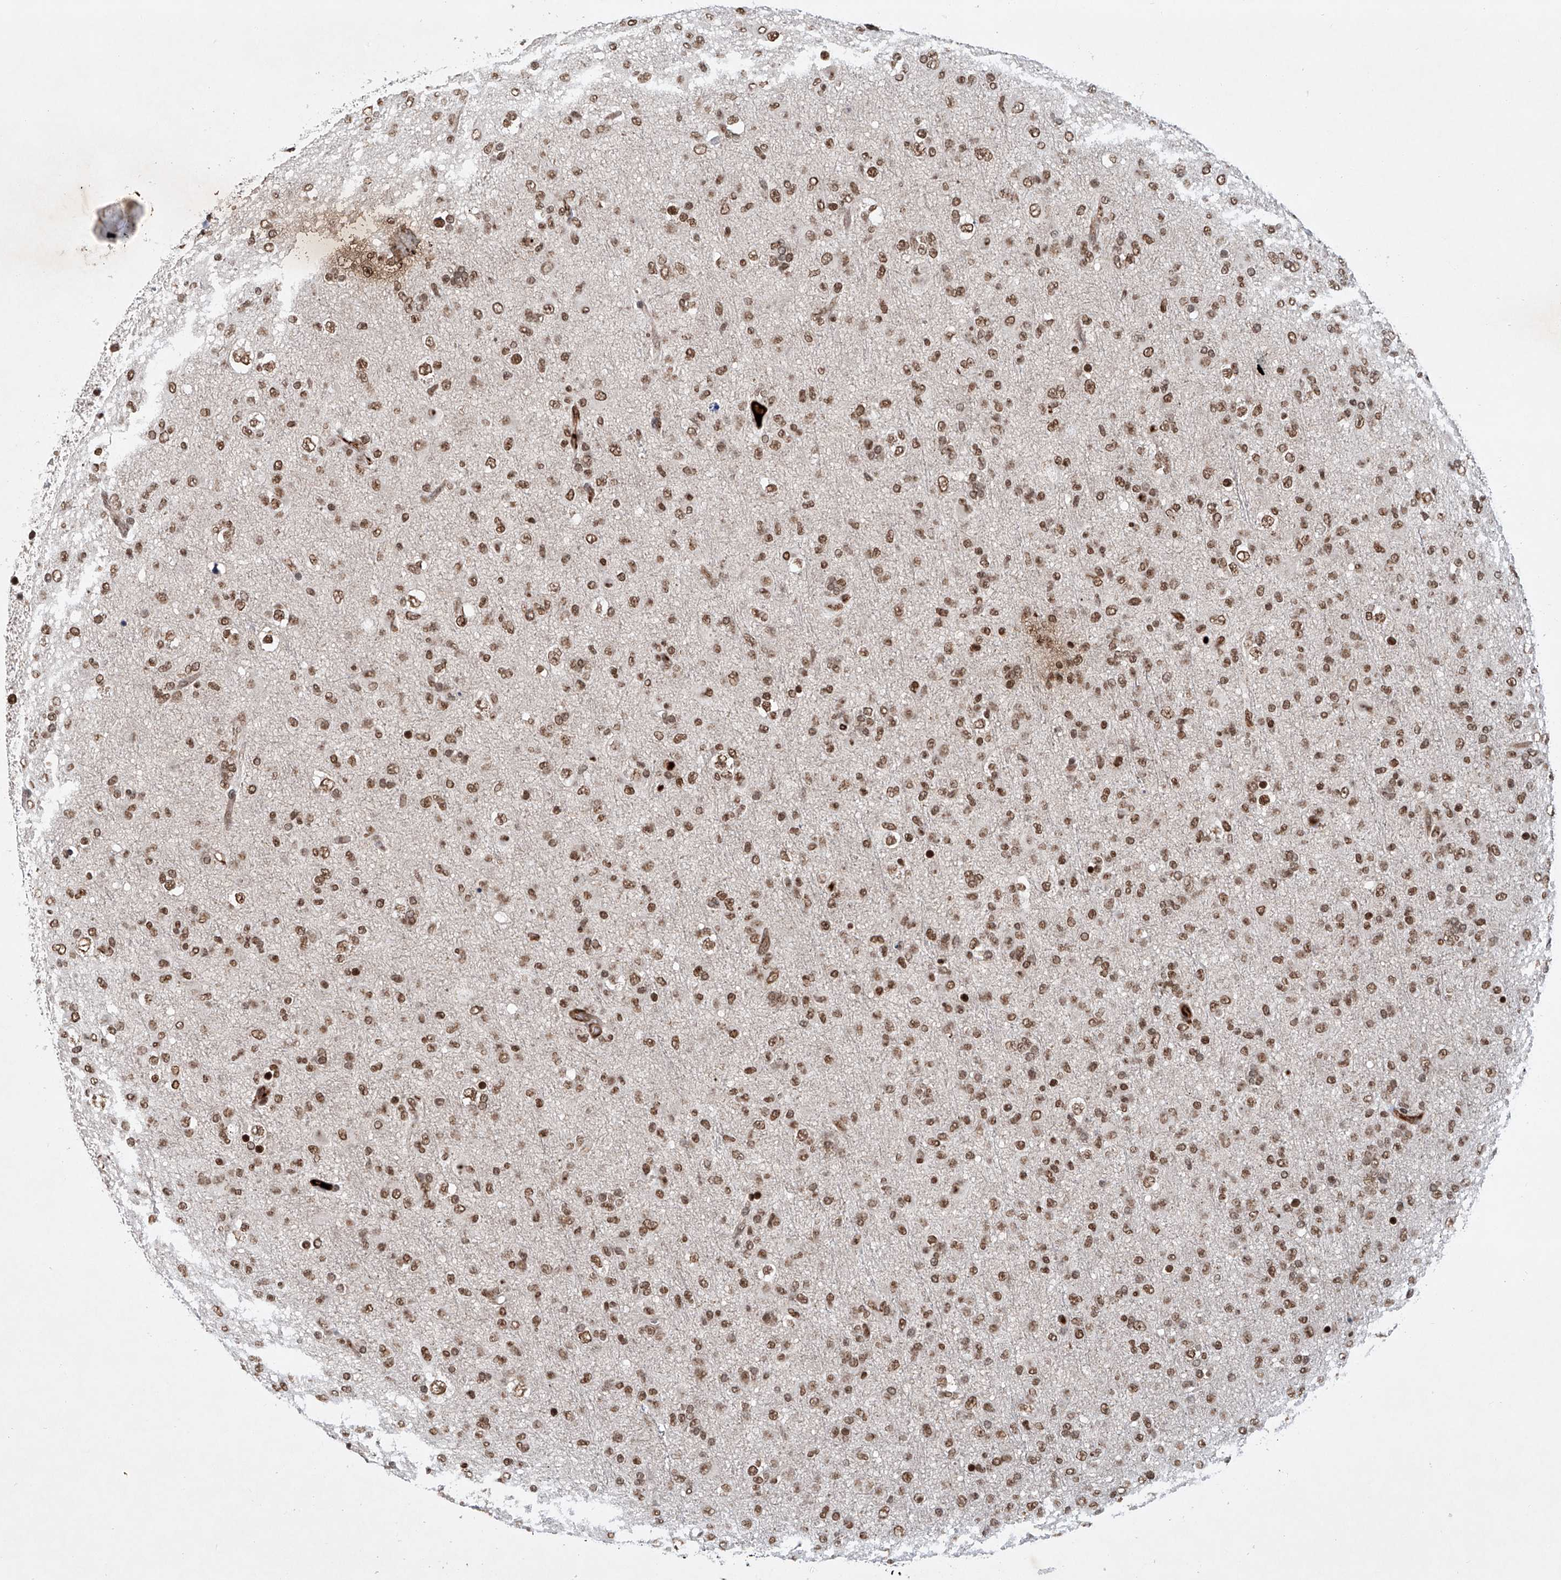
{"staining": {"intensity": "moderate", "quantity": ">75%", "location": "nuclear"}, "tissue": "glioma", "cell_type": "Tumor cells", "image_type": "cancer", "snomed": [{"axis": "morphology", "description": "Glioma, malignant, Low grade"}, {"axis": "topography", "description": "Brain"}], "caption": "IHC staining of low-grade glioma (malignant), which shows medium levels of moderate nuclear expression in approximately >75% of tumor cells indicating moderate nuclear protein expression. The staining was performed using DAB (3,3'-diaminobenzidine) (brown) for protein detection and nuclei were counterstained in hematoxylin (blue).", "gene": "ZNF470", "patient": {"sex": "male", "age": 65}}